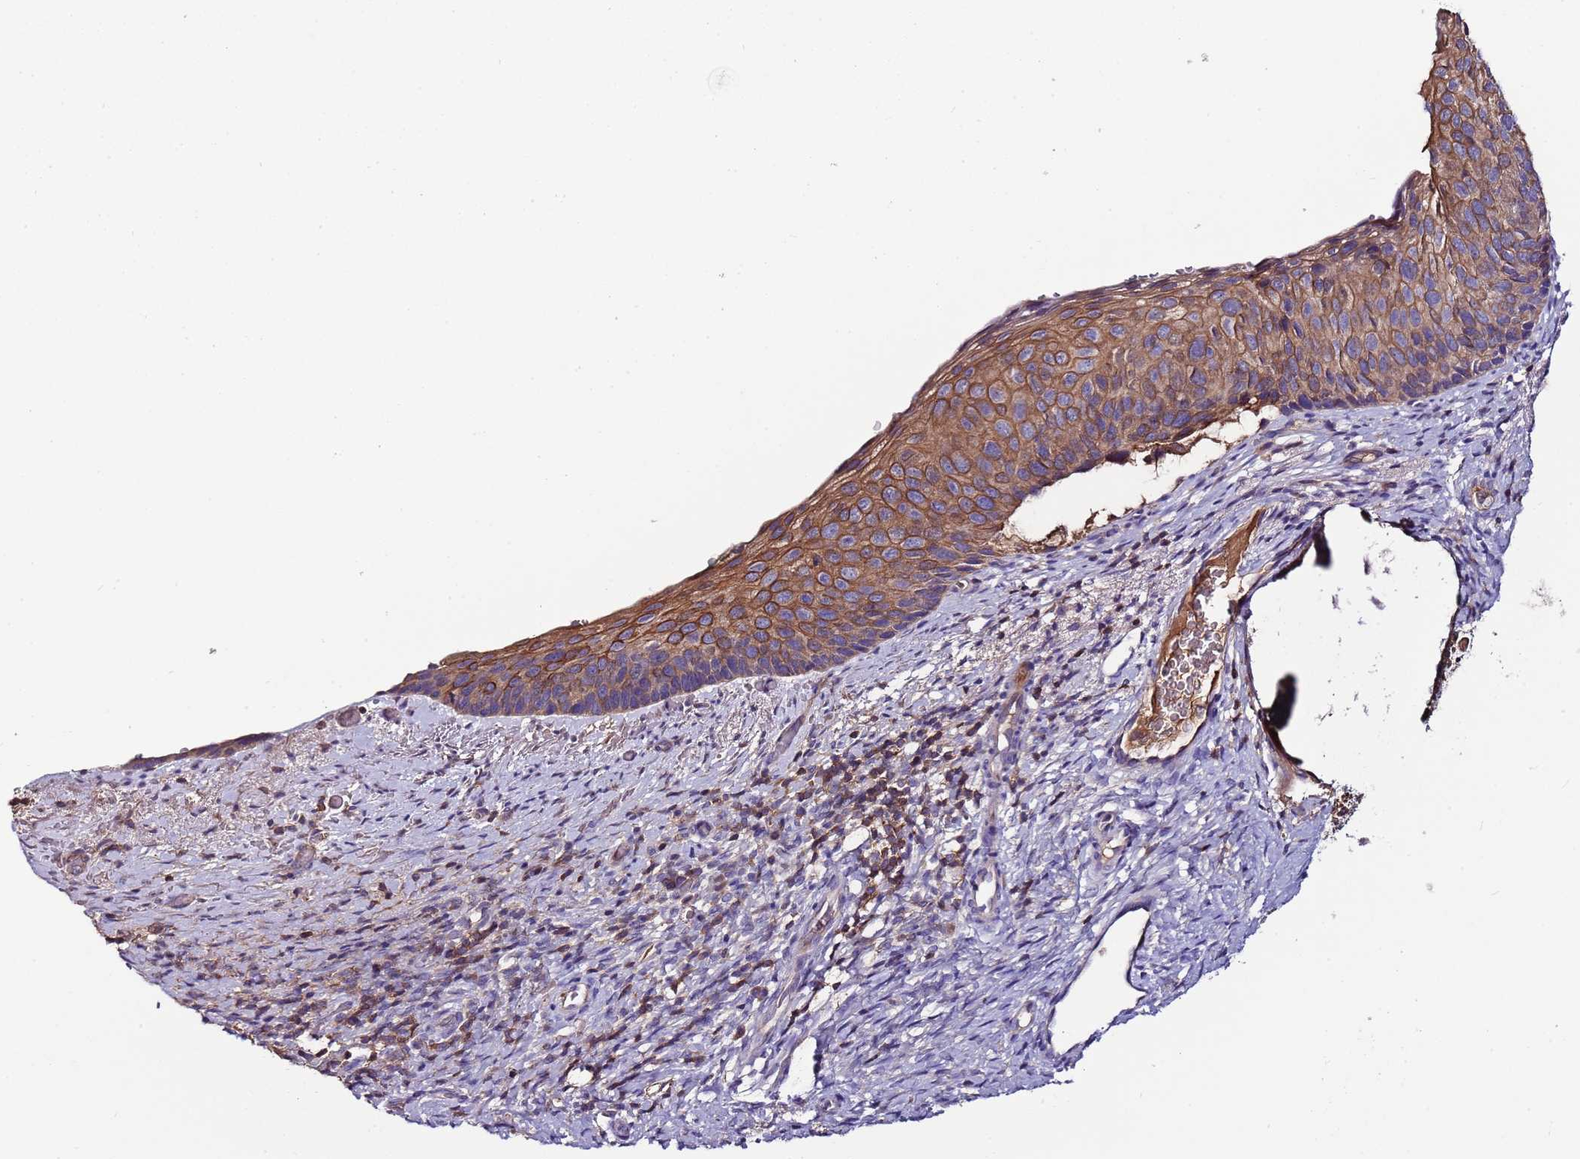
{"staining": {"intensity": "moderate", "quantity": ">75%", "location": "cytoplasmic/membranous"}, "tissue": "cervical cancer", "cell_type": "Tumor cells", "image_type": "cancer", "snomed": [{"axis": "morphology", "description": "Squamous cell carcinoma, NOS"}, {"axis": "topography", "description": "Cervix"}], "caption": "Cervical squamous cell carcinoma stained for a protein exhibits moderate cytoplasmic/membranous positivity in tumor cells. The staining is performed using DAB (3,3'-diaminobenzidine) brown chromogen to label protein expression. The nuclei are counter-stained blue using hematoxylin.", "gene": "IGIP", "patient": {"sex": "female", "age": 80}}